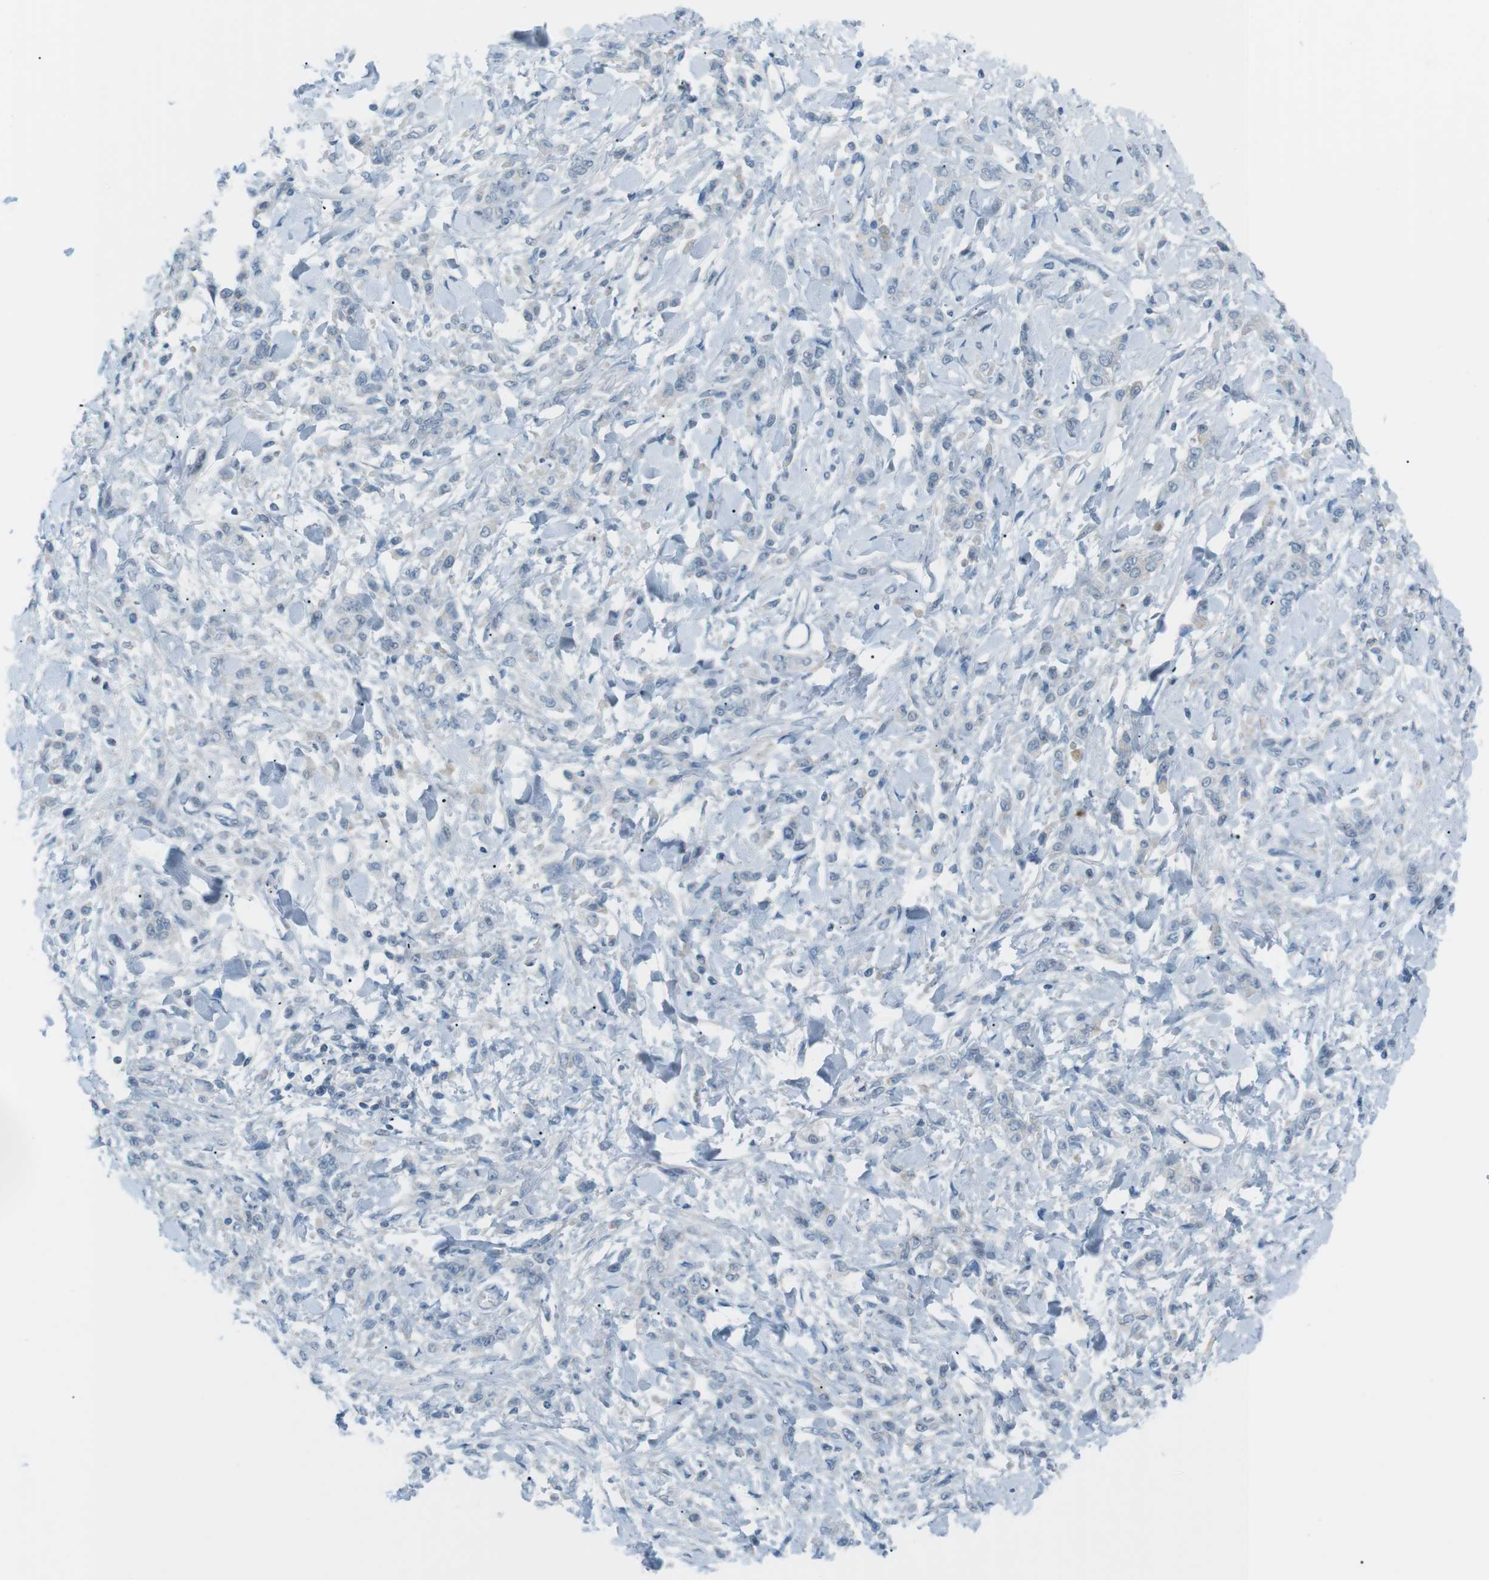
{"staining": {"intensity": "negative", "quantity": "none", "location": "none"}, "tissue": "stomach cancer", "cell_type": "Tumor cells", "image_type": "cancer", "snomed": [{"axis": "morphology", "description": "Normal tissue, NOS"}, {"axis": "morphology", "description": "Adenocarcinoma, NOS"}, {"axis": "topography", "description": "Stomach"}], "caption": "The IHC image has no significant staining in tumor cells of stomach cancer (adenocarcinoma) tissue. (DAB immunohistochemistry, high magnification).", "gene": "AZGP1", "patient": {"sex": "male", "age": 82}}